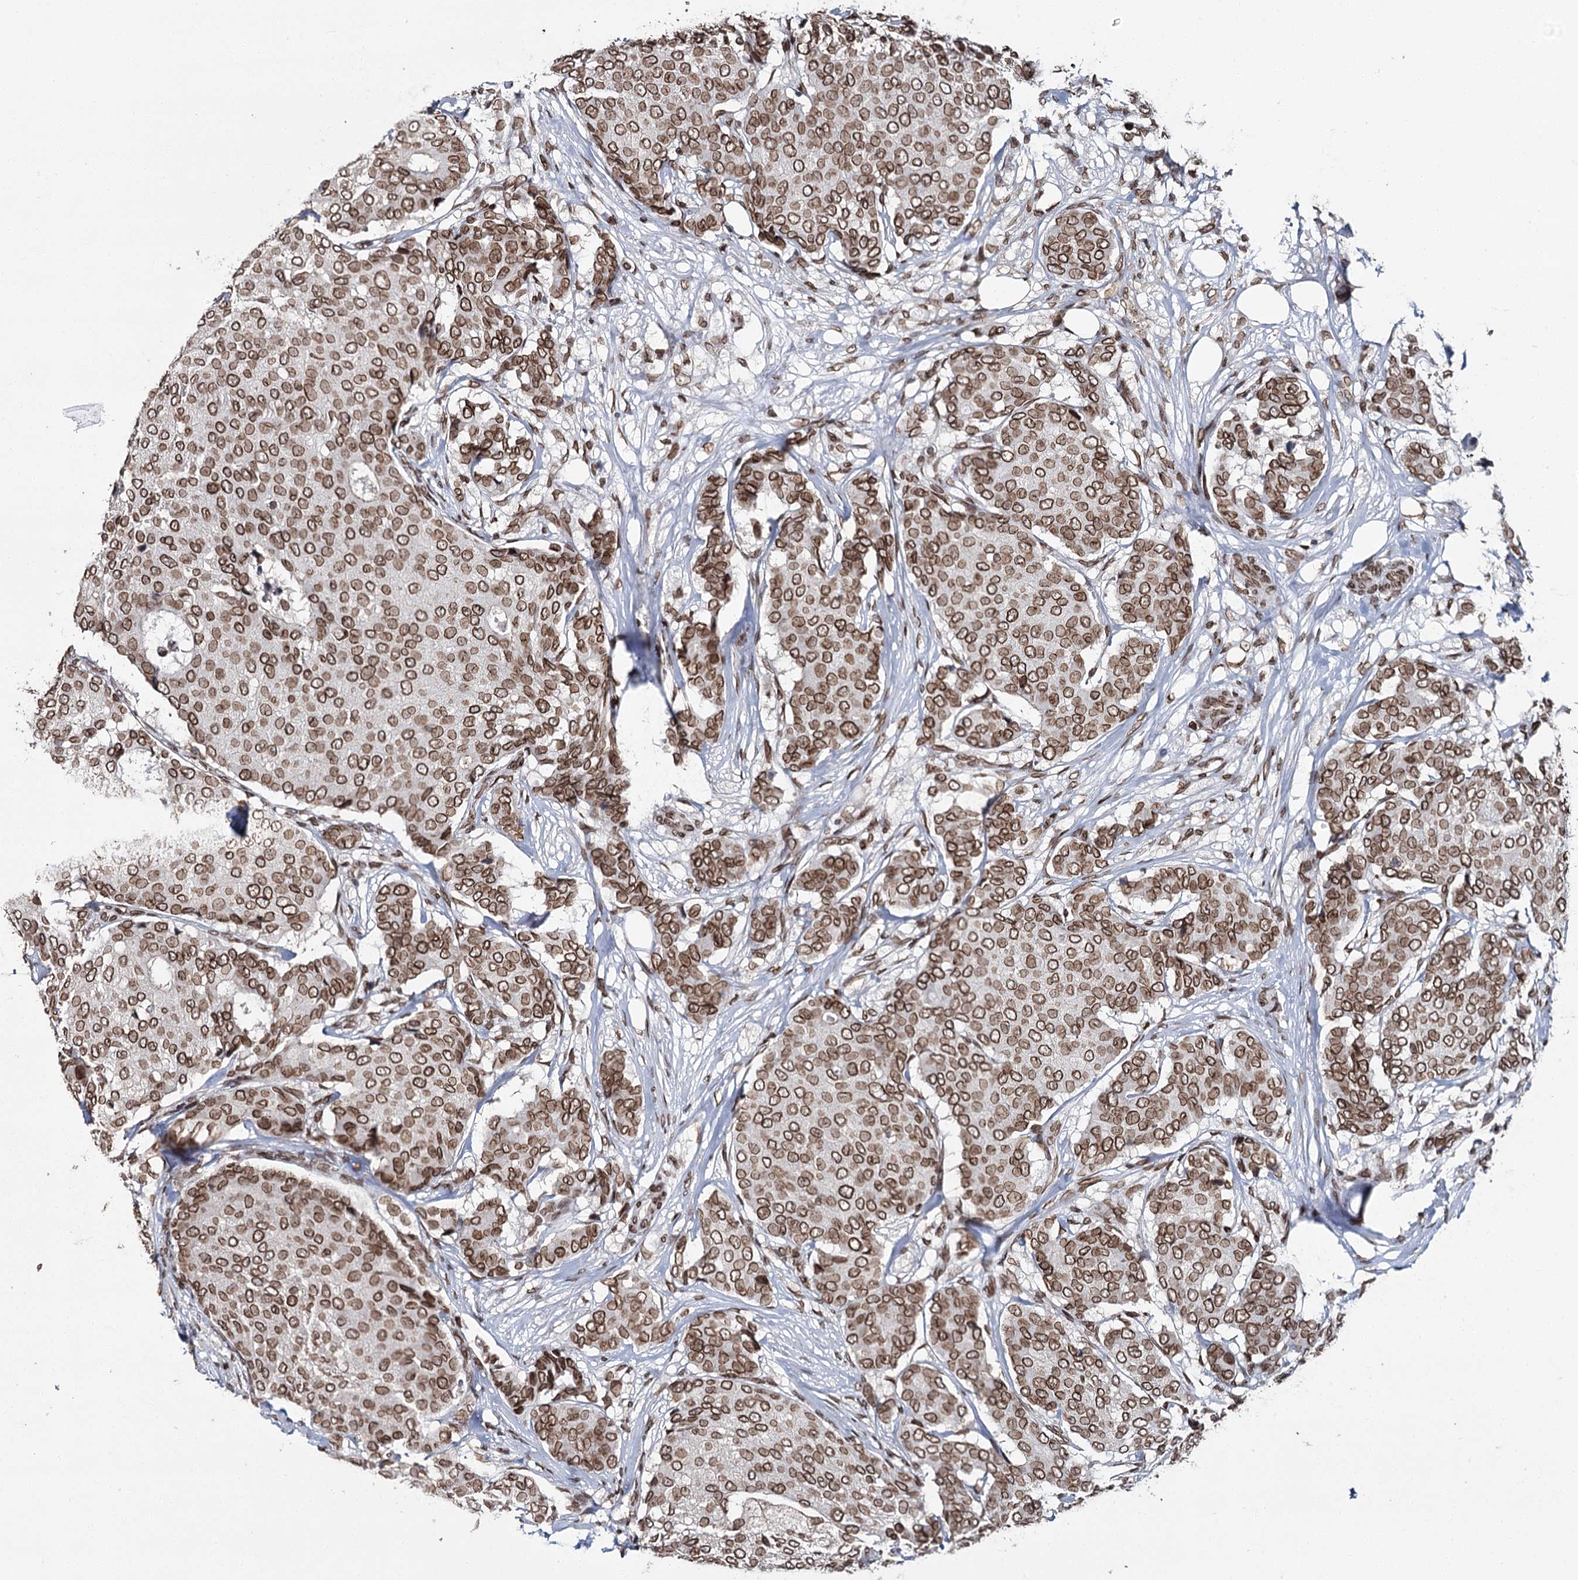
{"staining": {"intensity": "moderate", "quantity": ">75%", "location": "cytoplasmic/membranous,nuclear"}, "tissue": "breast cancer", "cell_type": "Tumor cells", "image_type": "cancer", "snomed": [{"axis": "morphology", "description": "Duct carcinoma"}, {"axis": "topography", "description": "Breast"}], "caption": "Breast cancer stained with a brown dye shows moderate cytoplasmic/membranous and nuclear positive expression in approximately >75% of tumor cells.", "gene": "KIAA0930", "patient": {"sex": "female", "age": 75}}